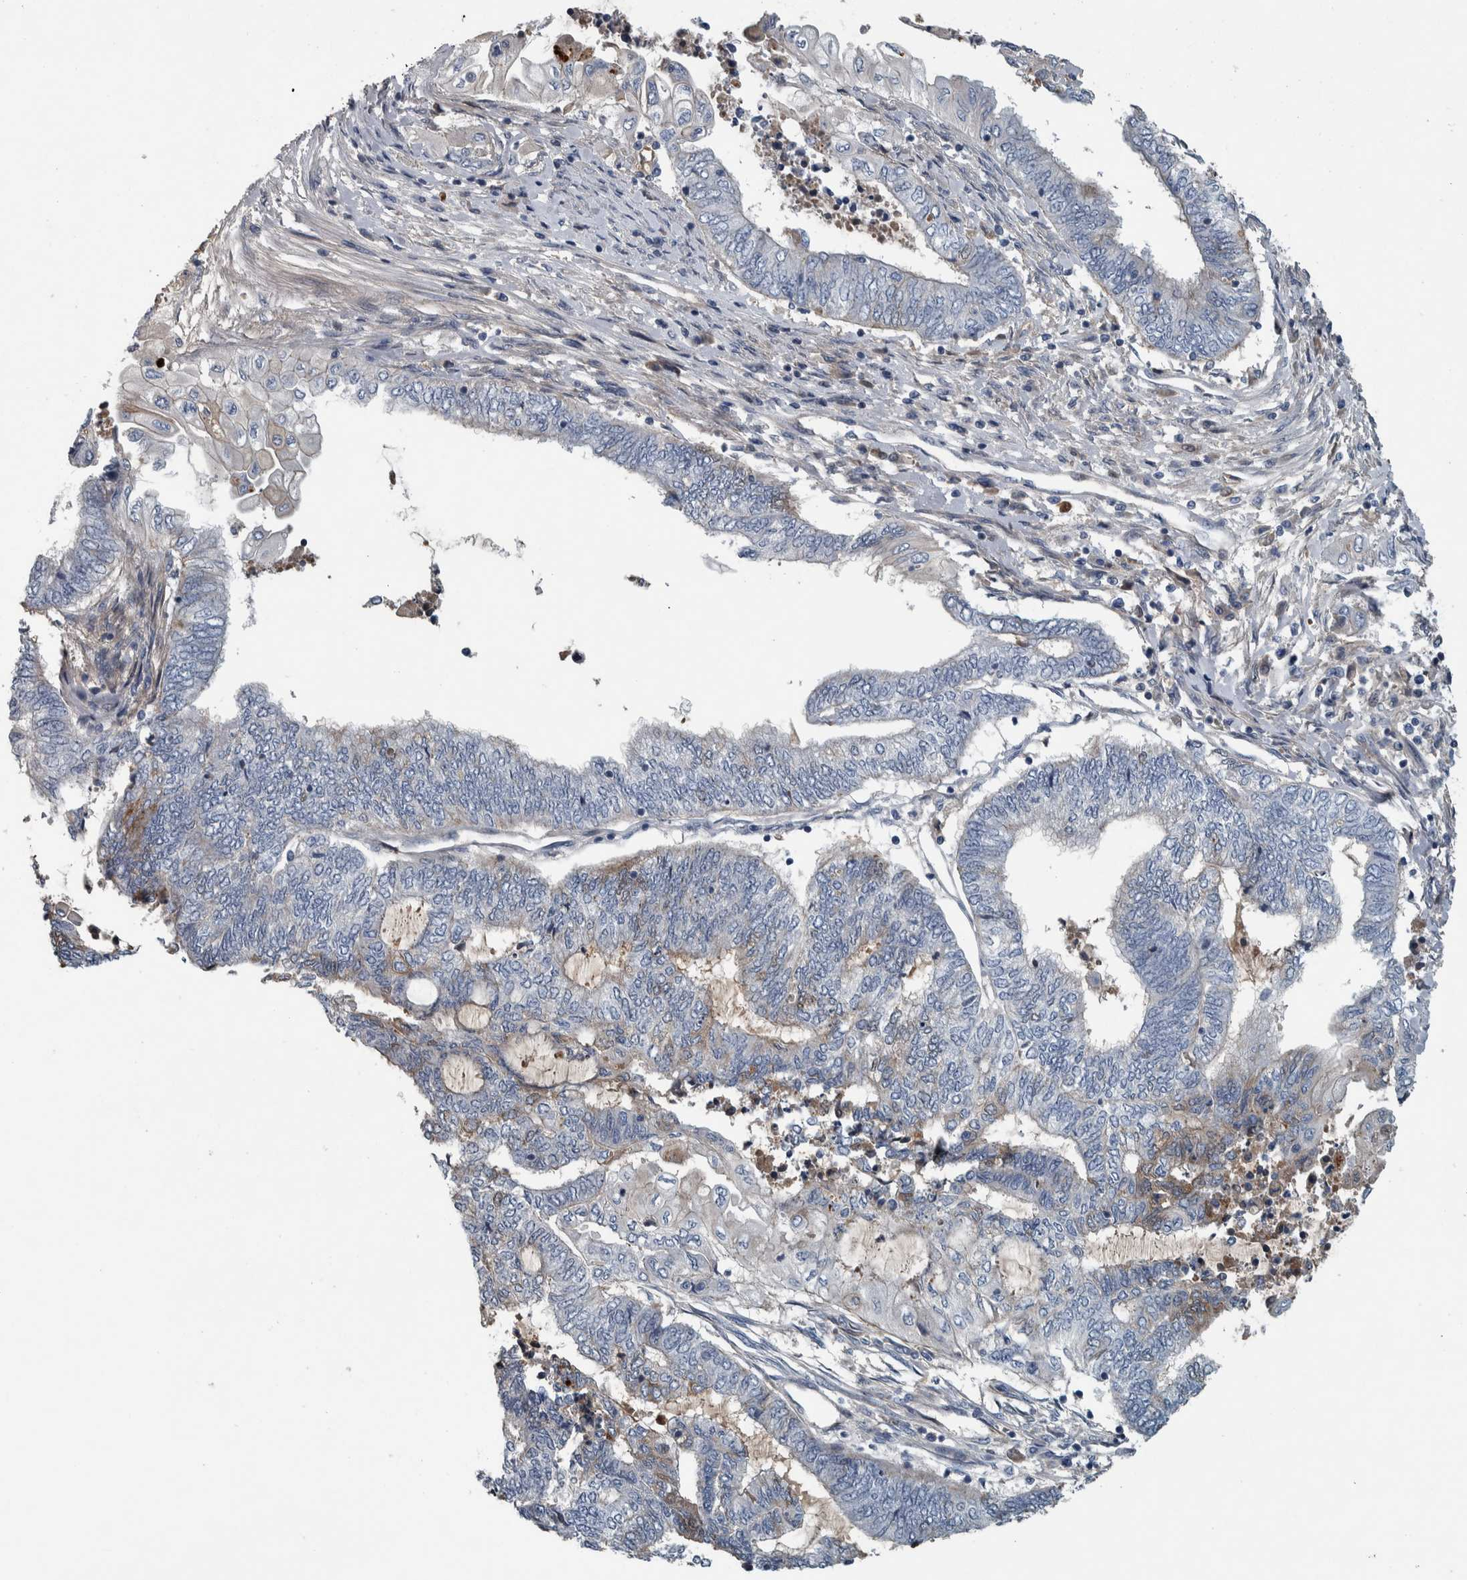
{"staining": {"intensity": "negative", "quantity": "none", "location": "none"}, "tissue": "endometrial cancer", "cell_type": "Tumor cells", "image_type": "cancer", "snomed": [{"axis": "morphology", "description": "Adenocarcinoma, NOS"}, {"axis": "topography", "description": "Uterus"}, {"axis": "topography", "description": "Endometrium"}], "caption": "This is a image of immunohistochemistry (IHC) staining of adenocarcinoma (endometrial), which shows no positivity in tumor cells.", "gene": "SERPINC1", "patient": {"sex": "female", "age": 70}}